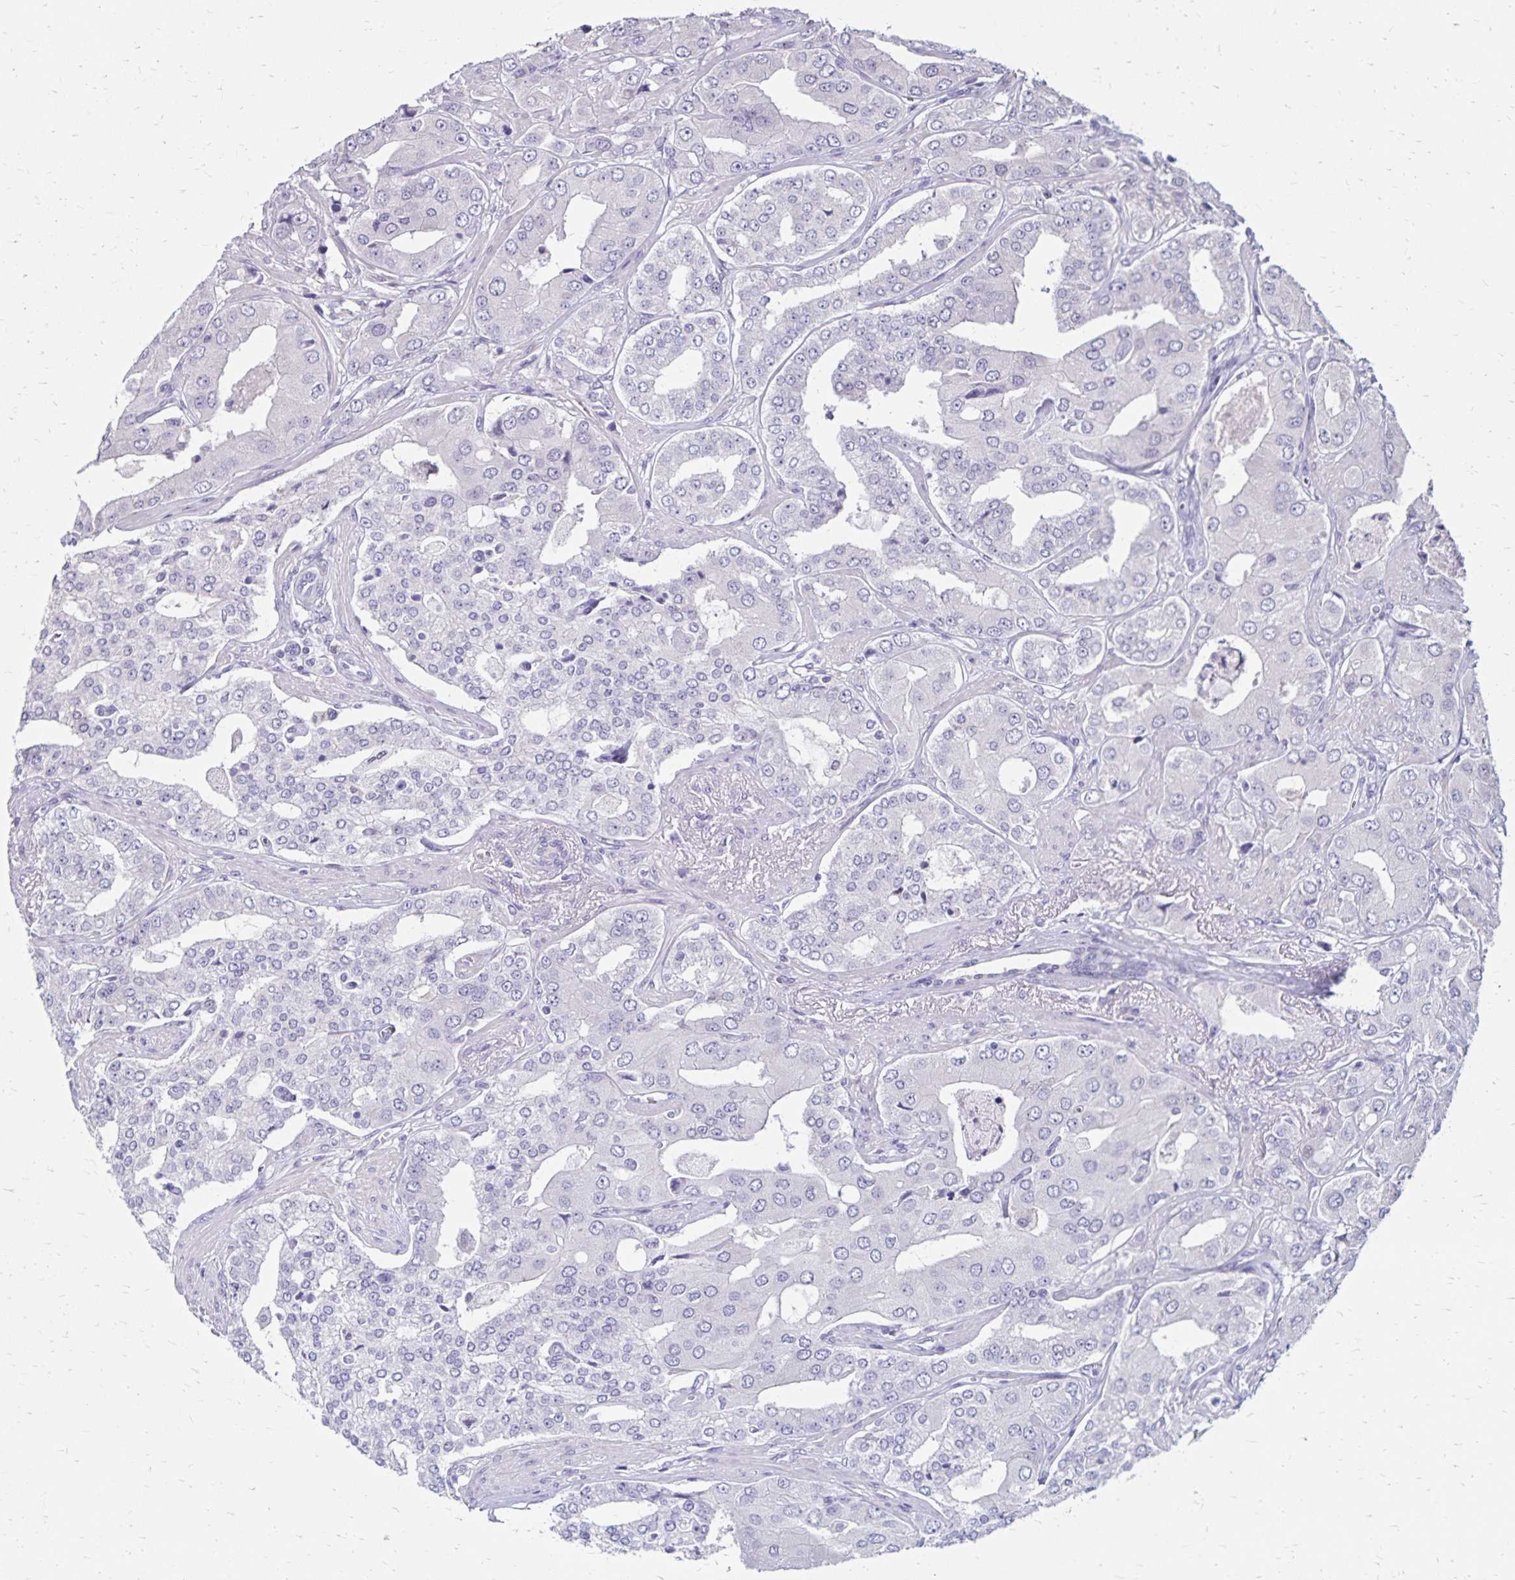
{"staining": {"intensity": "negative", "quantity": "none", "location": "none"}, "tissue": "prostate cancer", "cell_type": "Tumor cells", "image_type": "cancer", "snomed": [{"axis": "morphology", "description": "Adenocarcinoma, Low grade"}, {"axis": "topography", "description": "Prostate"}], "caption": "This is an immunohistochemistry image of human prostate cancer (adenocarcinoma (low-grade)). There is no staining in tumor cells.", "gene": "SH3GL3", "patient": {"sex": "male", "age": 60}}